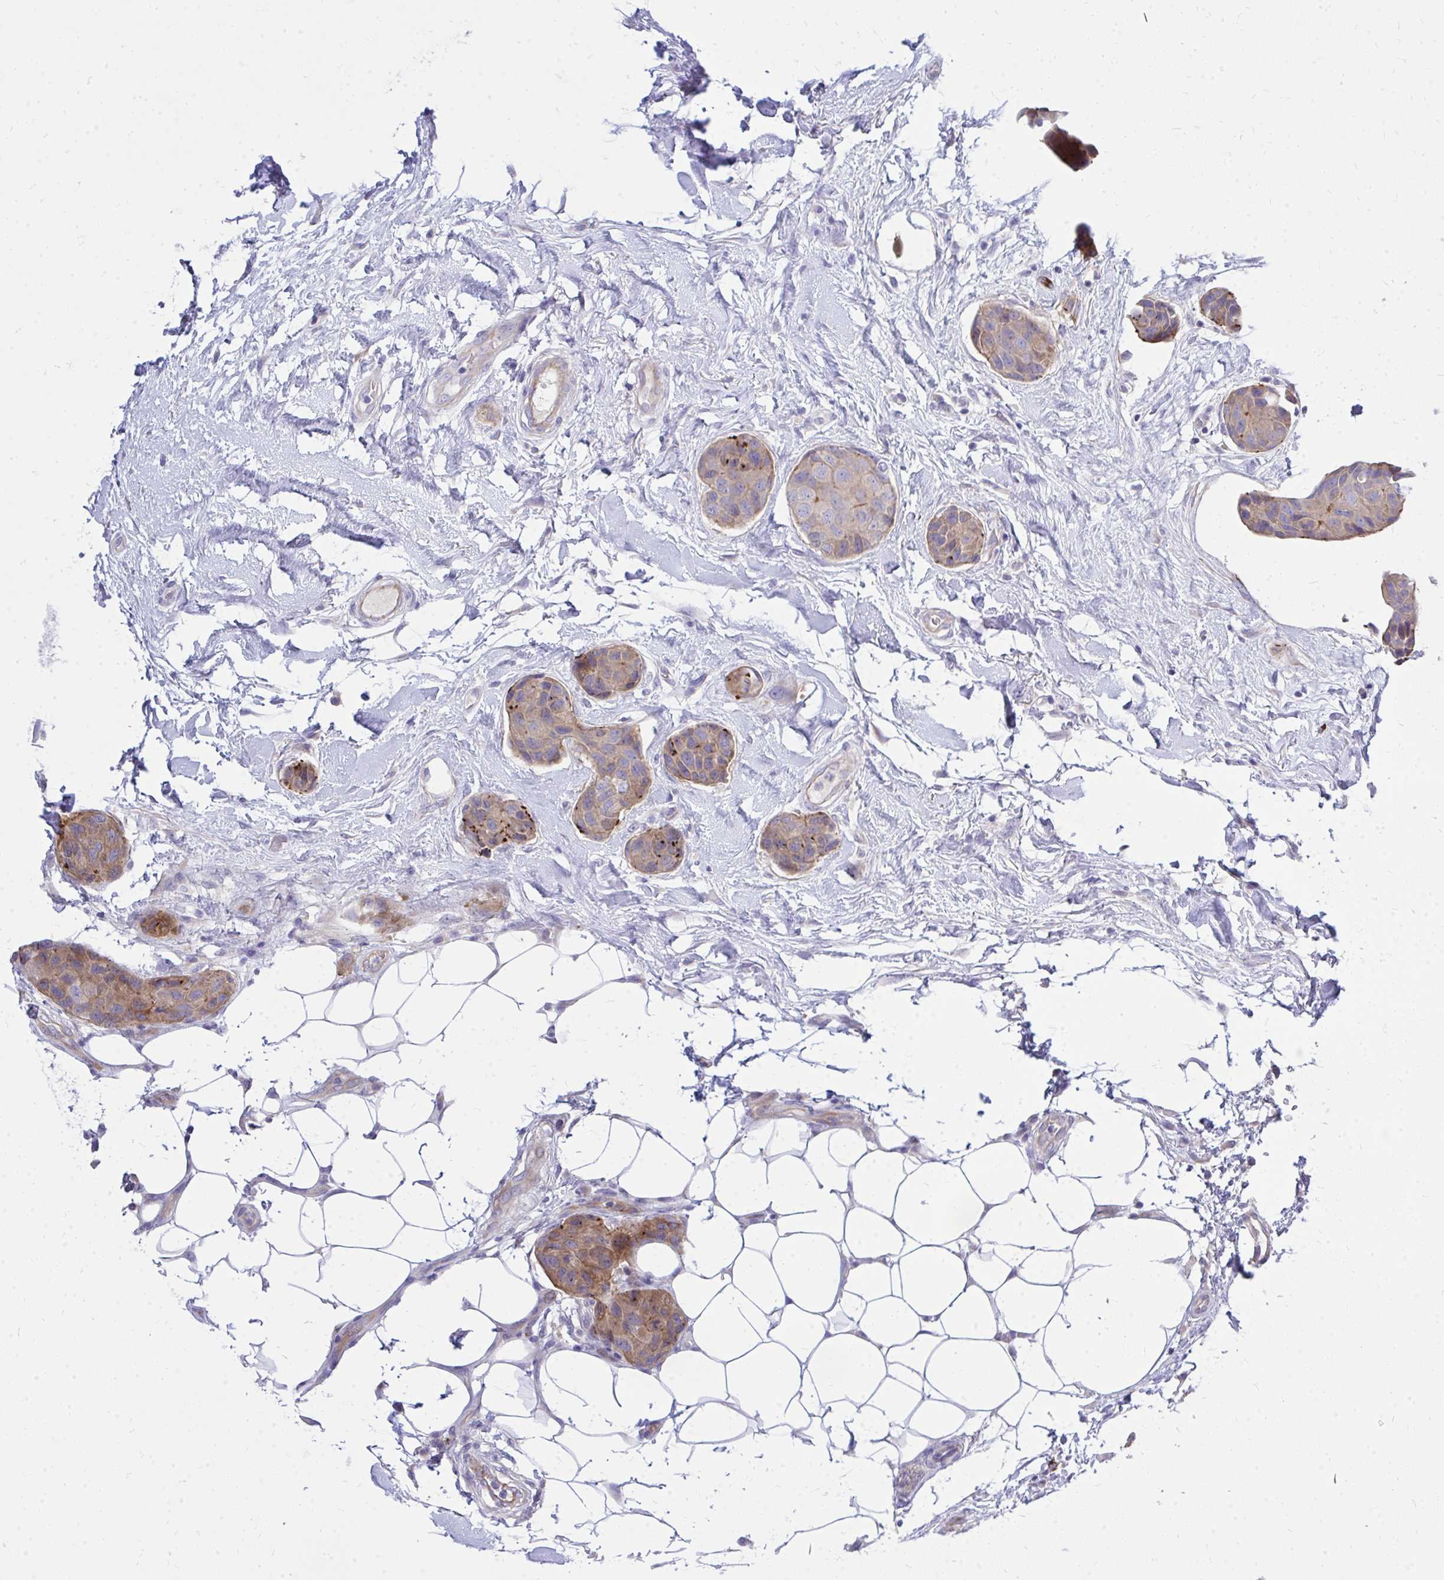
{"staining": {"intensity": "moderate", "quantity": "25%-75%", "location": "cytoplasmic/membranous"}, "tissue": "breast cancer", "cell_type": "Tumor cells", "image_type": "cancer", "snomed": [{"axis": "morphology", "description": "Duct carcinoma"}, {"axis": "topography", "description": "Breast"}, {"axis": "topography", "description": "Lymph node"}], "caption": "Immunohistochemistry (IHC) image of breast invasive ductal carcinoma stained for a protein (brown), which displays medium levels of moderate cytoplasmic/membranous positivity in about 25%-75% of tumor cells.", "gene": "TP53I11", "patient": {"sex": "female", "age": 80}}